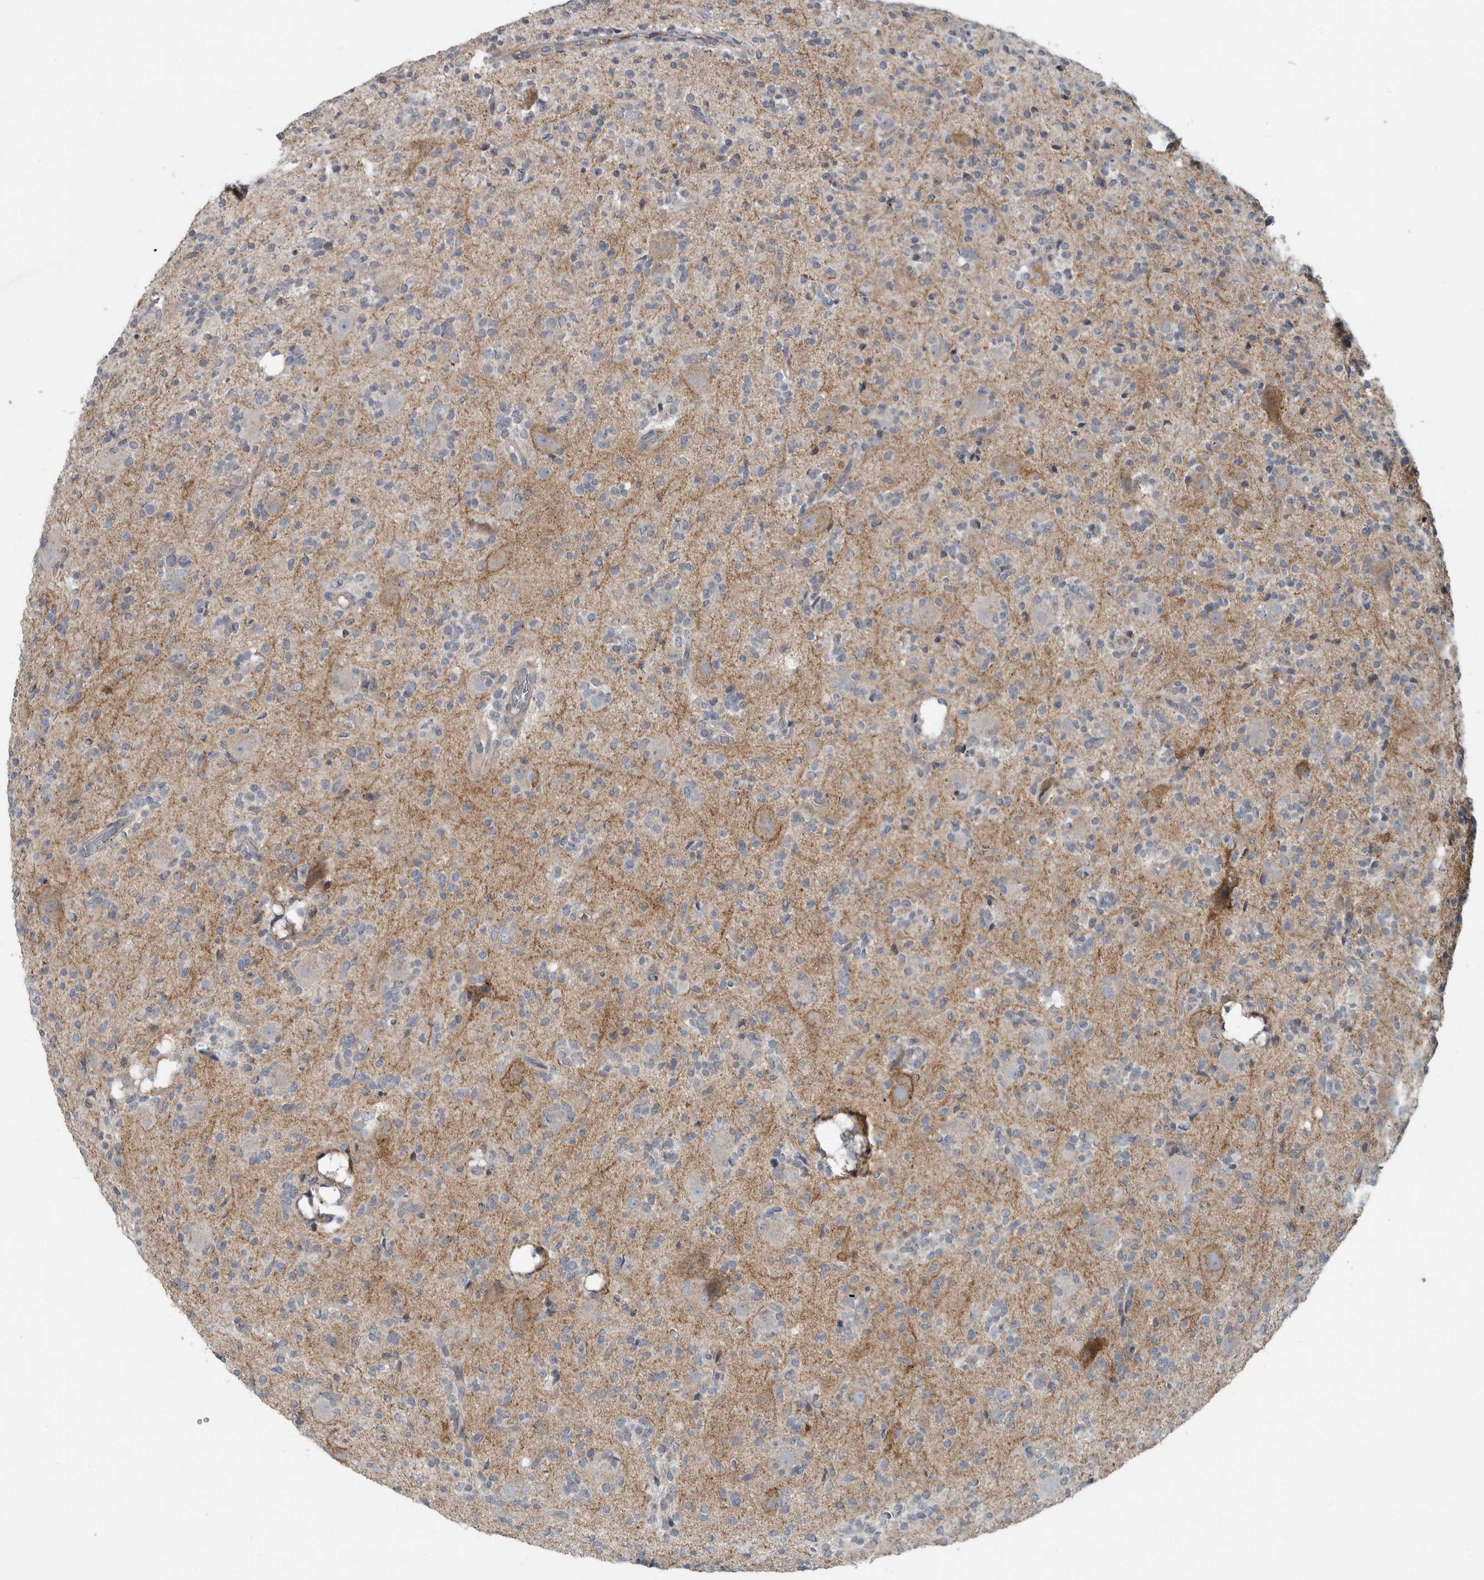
{"staining": {"intensity": "negative", "quantity": "none", "location": "none"}, "tissue": "glioma", "cell_type": "Tumor cells", "image_type": "cancer", "snomed": [{"axis": "morphology", "description": "Glioma, malignant, High grade"}, {"axis": "topography", "description": "Brain"}], "caption": "DAB immunohistochemical staining of human glioma displays no significant expression in tumor cells.", "gene": "MPP3", "patient": {"sex": "male", "age": 34}}